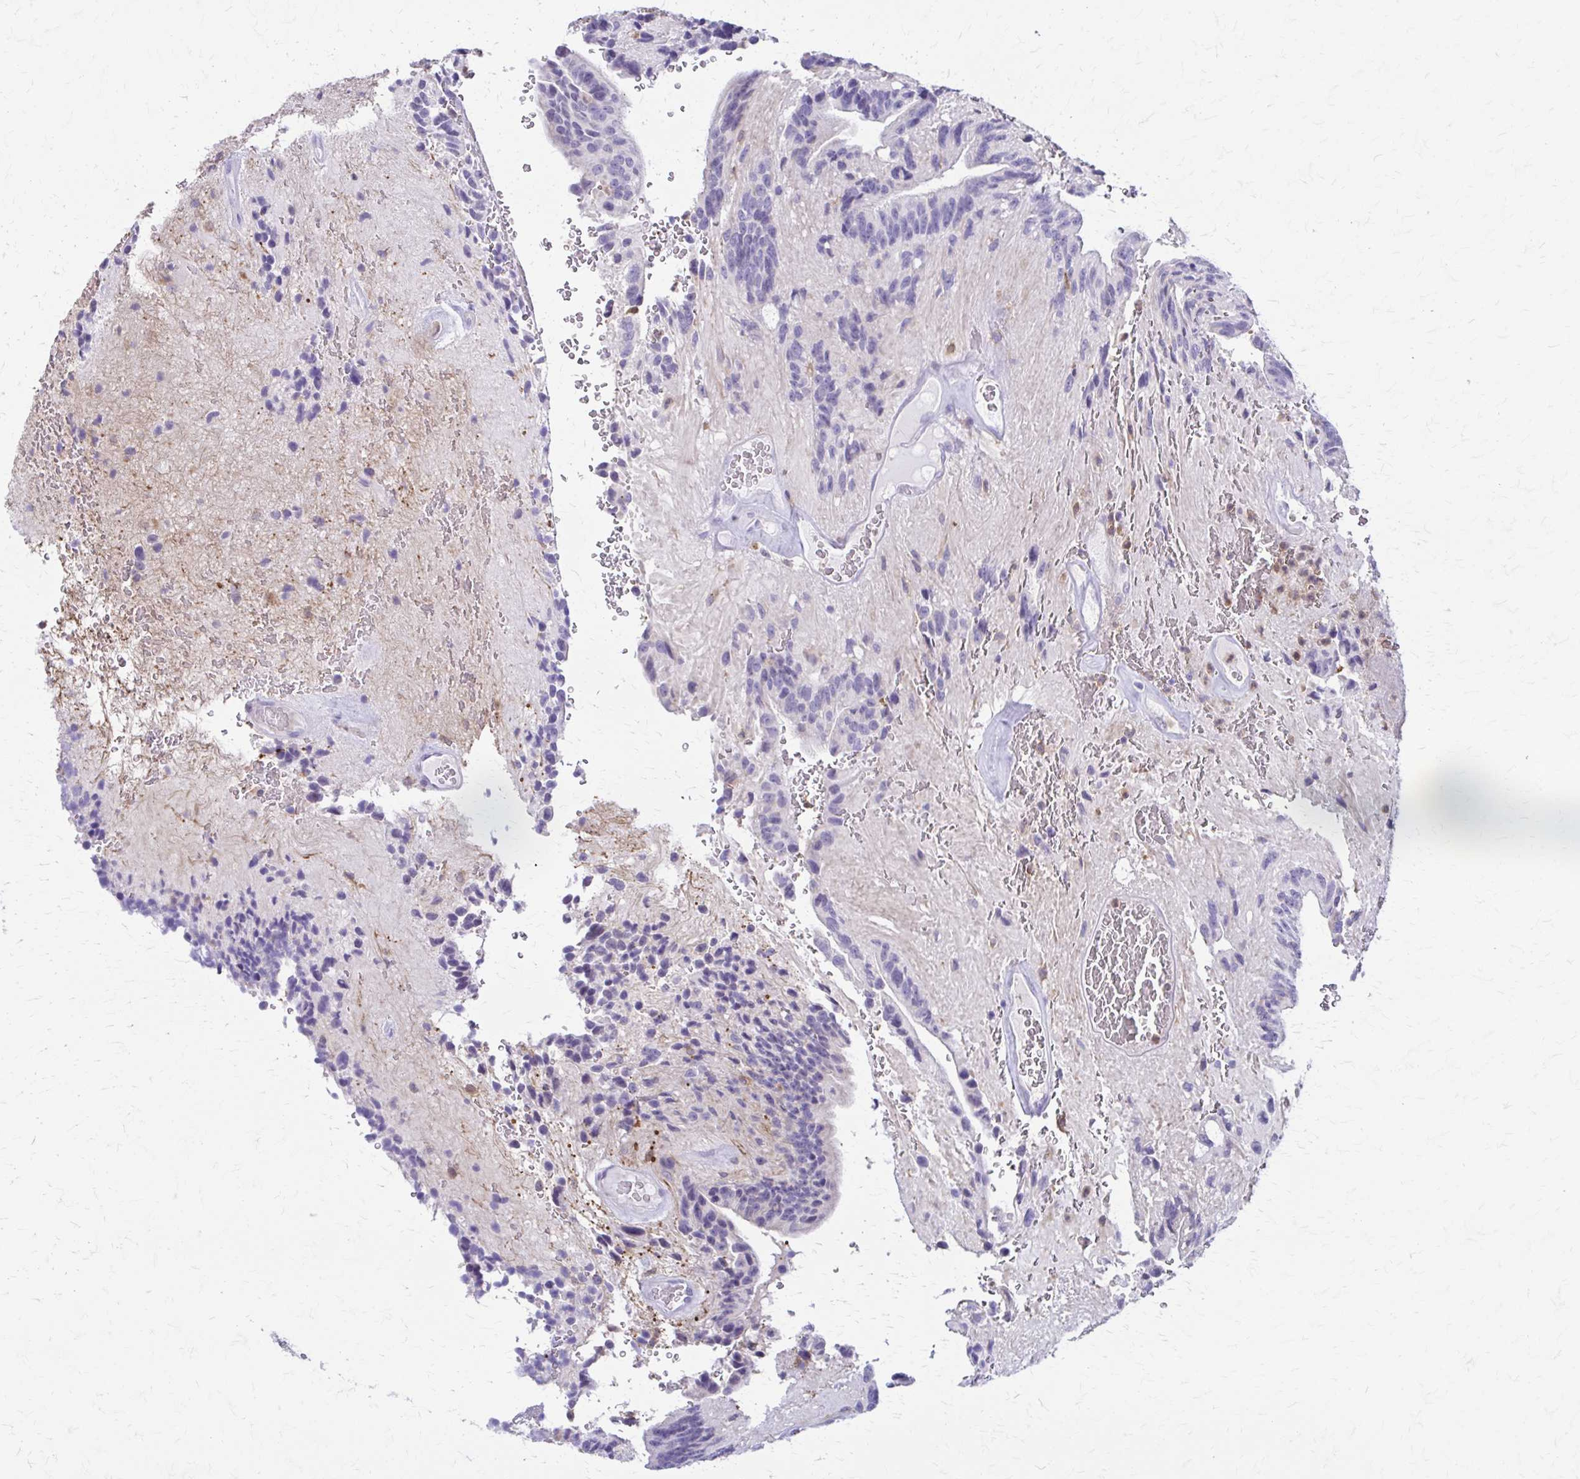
{"staining": {"intensity": "negative", "quantity": "none", "location": "none"}, "tissue": "glioma", "cell_type": "Tumor cells", "image_type": "cancer", "snomed": [{"axis": "morphology", "description": "Glioma, malignant, Low grade"}, {"axis": "topography", "description": "Brain"}], "caption": "High magnification brightfield microscopy of low-grade glioma (malignant) stained with DAB (brown) and counterstained with hematoxylin (blue): tumor cells show no significant positivity.", "gene": "PIK3AP1", "patient": {"sex": "male", "age": 31}}